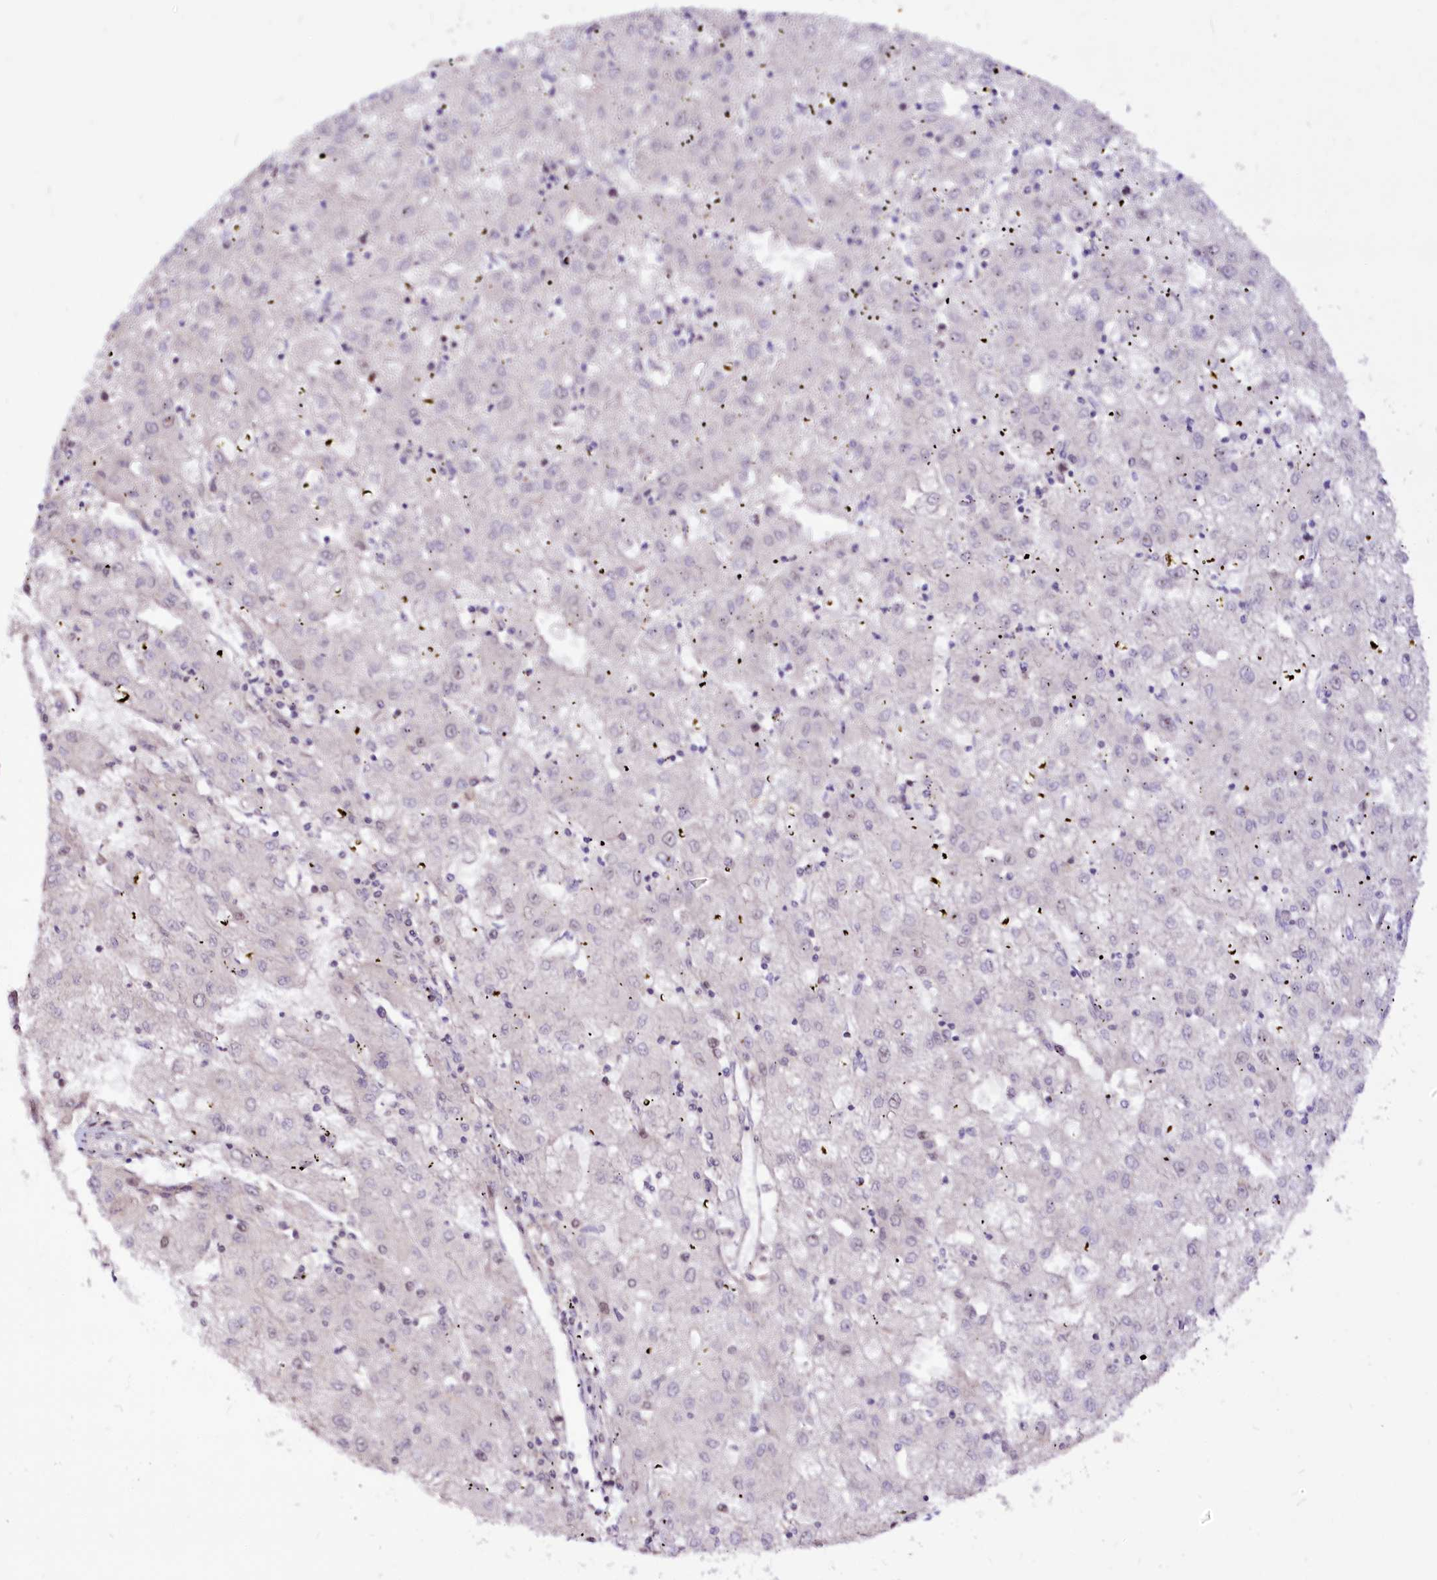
{"staining": {"intensity": "negative", "quantity": "none", "location": "none"}, "tissue": "liver cancer", "cell_type": "Tumor cells", "image_type": "cancer", "snomed": [{"axis": "morphology", "description": "Carcinoma, Hepatocellular, NOS"}, {"axis": "topography", "description": "Liver"}], "caption": "Immunohistochemistry (IHC) histopathology image of neoplastic tissue: human liver hepatocellular carcinoma stained with DAB (3,3'-diaminobenzidine) displays no significant protein positivity in tumor cells.", "gene": "POLA2", "patient": {"sex": "male", "age": 72}}